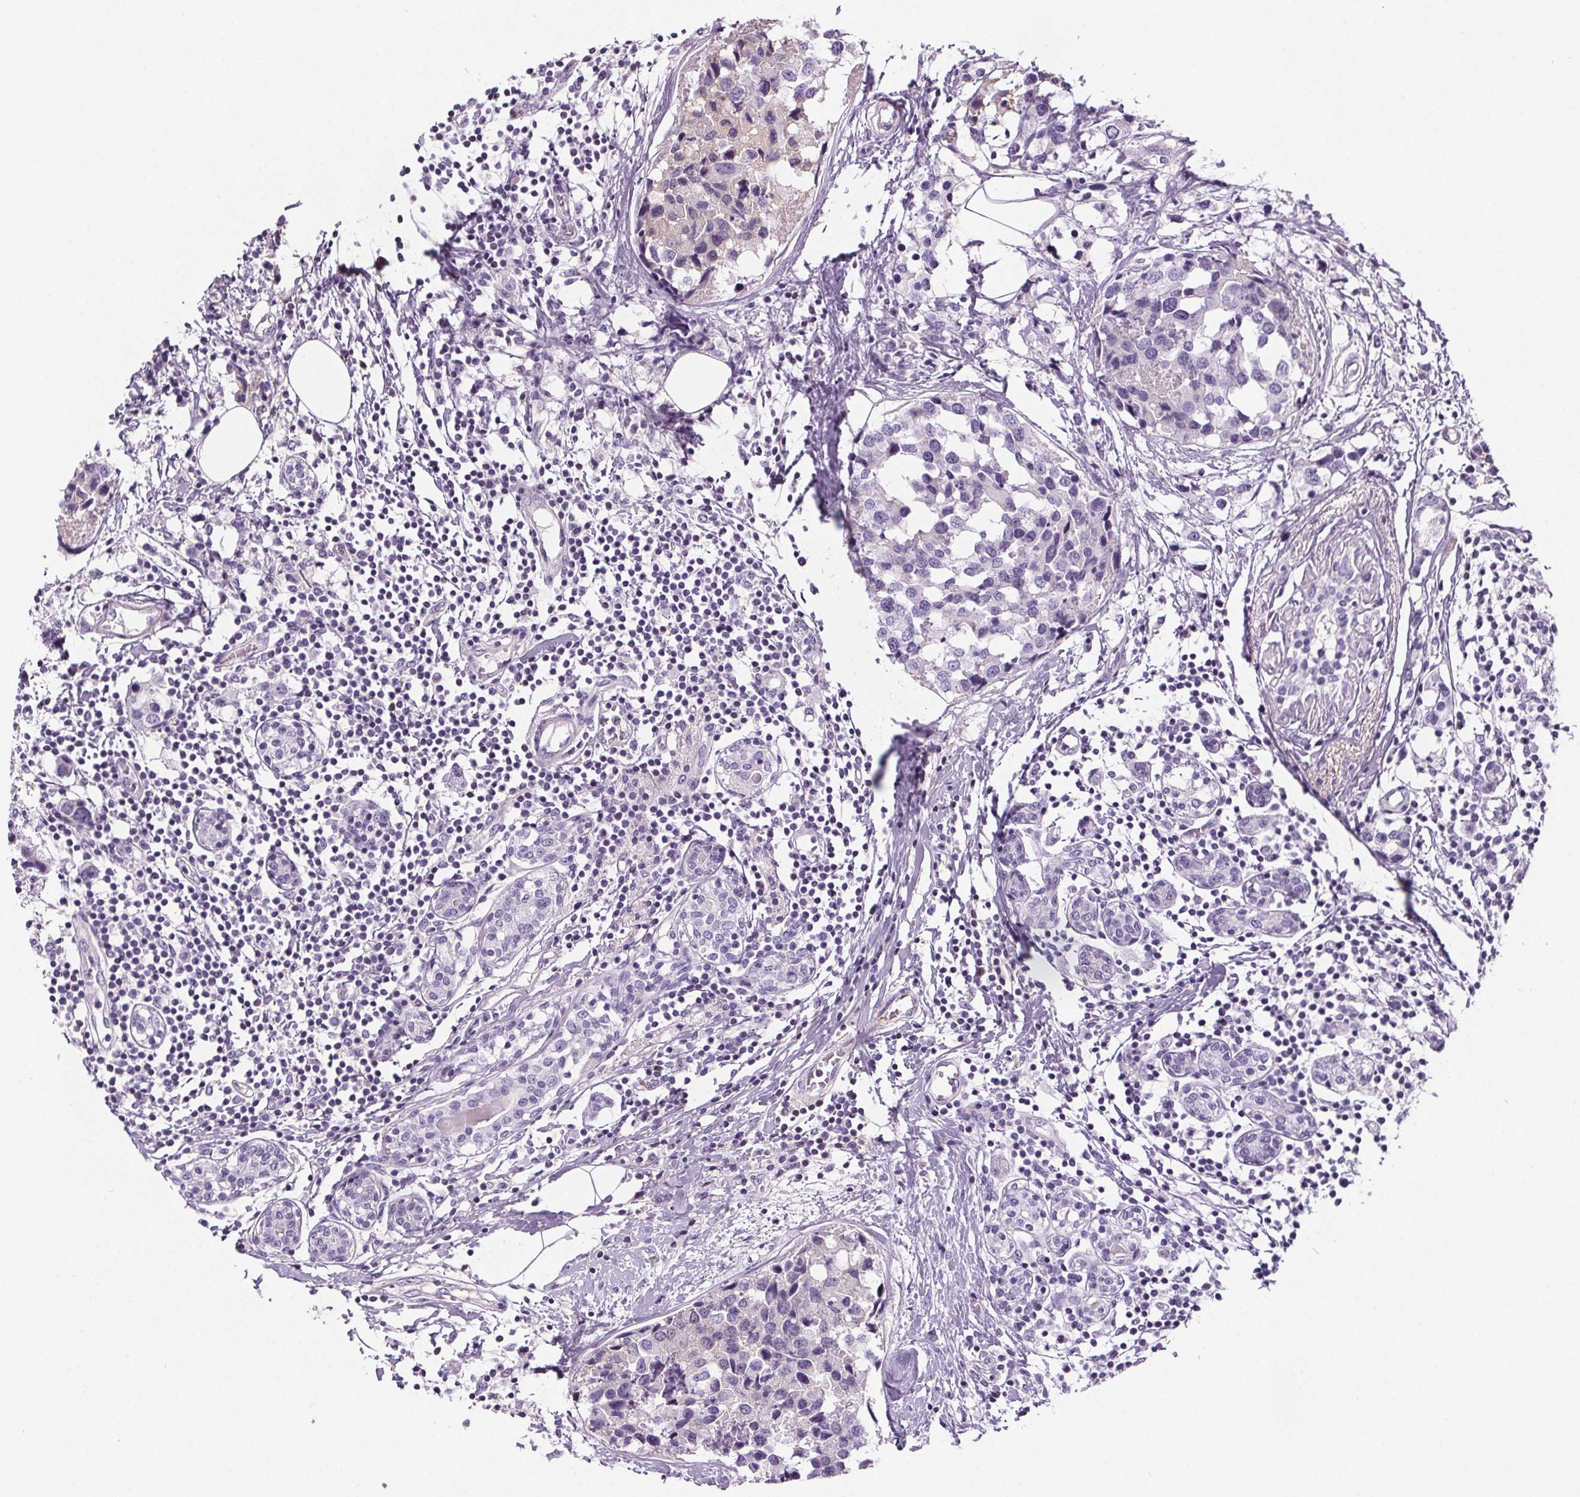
{"staining": {"intensity": "negative", "quantity": "none", "location": "none"}, "tissue": "breast cancer", "cell_type": "Tumor cells", "image_type": "cancer", "snomed": [{"axis": "morphology", "description": "Lobular carcinoma"}, {"axis": "topography", "description": "Breast"}], "caption": "The immunohistochemistry (IHC) histopathology image has no significant staining in tumor cells of breast cancer tissue.", "gene": "CD5L", "patient": {"sex": "female", "age": 59}}